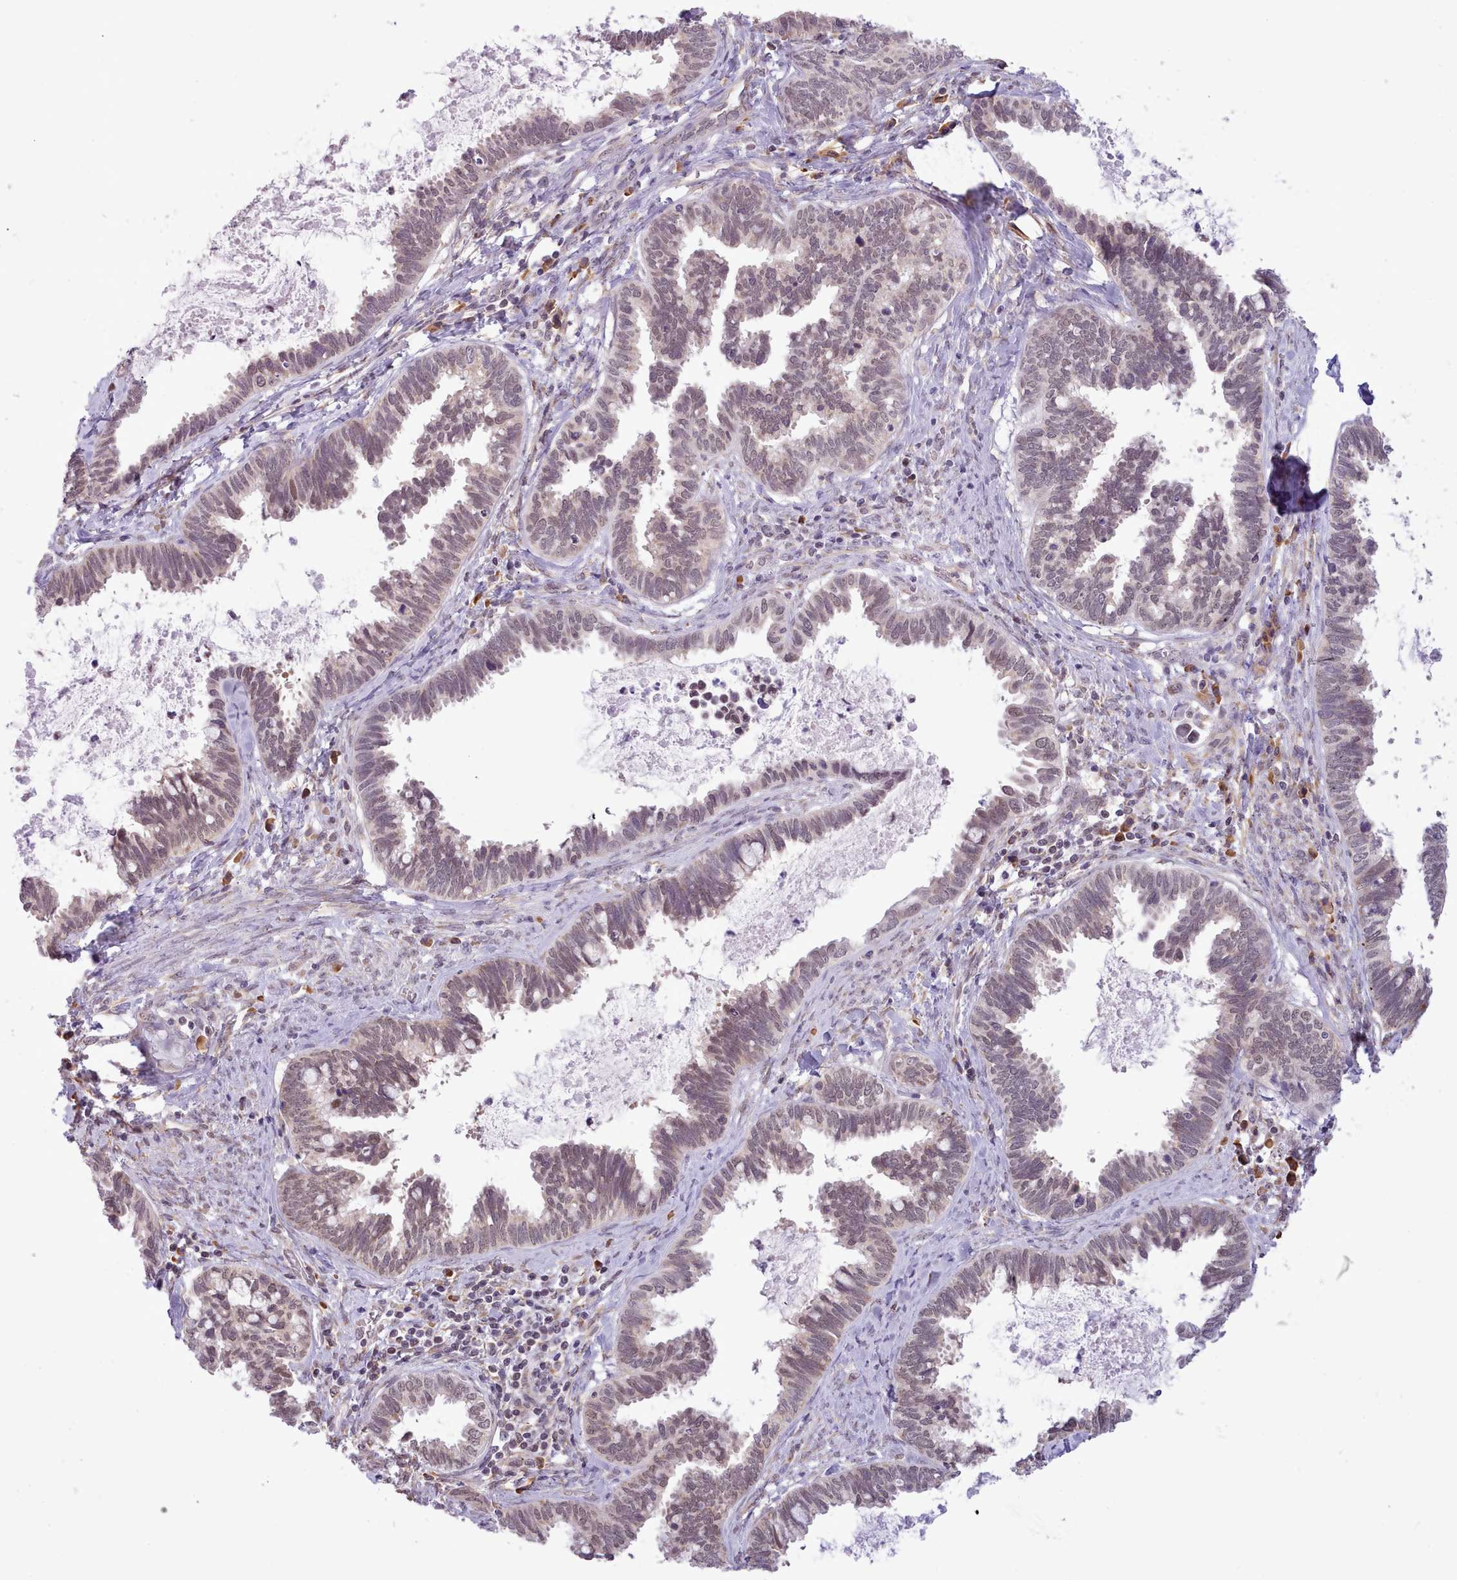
{"staining": {"intensity": "moderate", "quantity": ">75%", "location": "nuclear"}, "tissue": "cervical cancer", "cell_type": "Tumor cells", "image_type": "cancer", "snomed": [{"axis": "morphology", "description": "Adenocarcinoma, NOS"}, {"axis": "topography", "description": "Cervix"}], "caption": "There is medium levels of moderate nuclear expression in tumor cells of cervical cancer (adenocarcinoma), as demonstrated by immunohistochemical staining (brown color).", "gene": "SEC61B", "patient": {"sex": "female", "age": 37}}